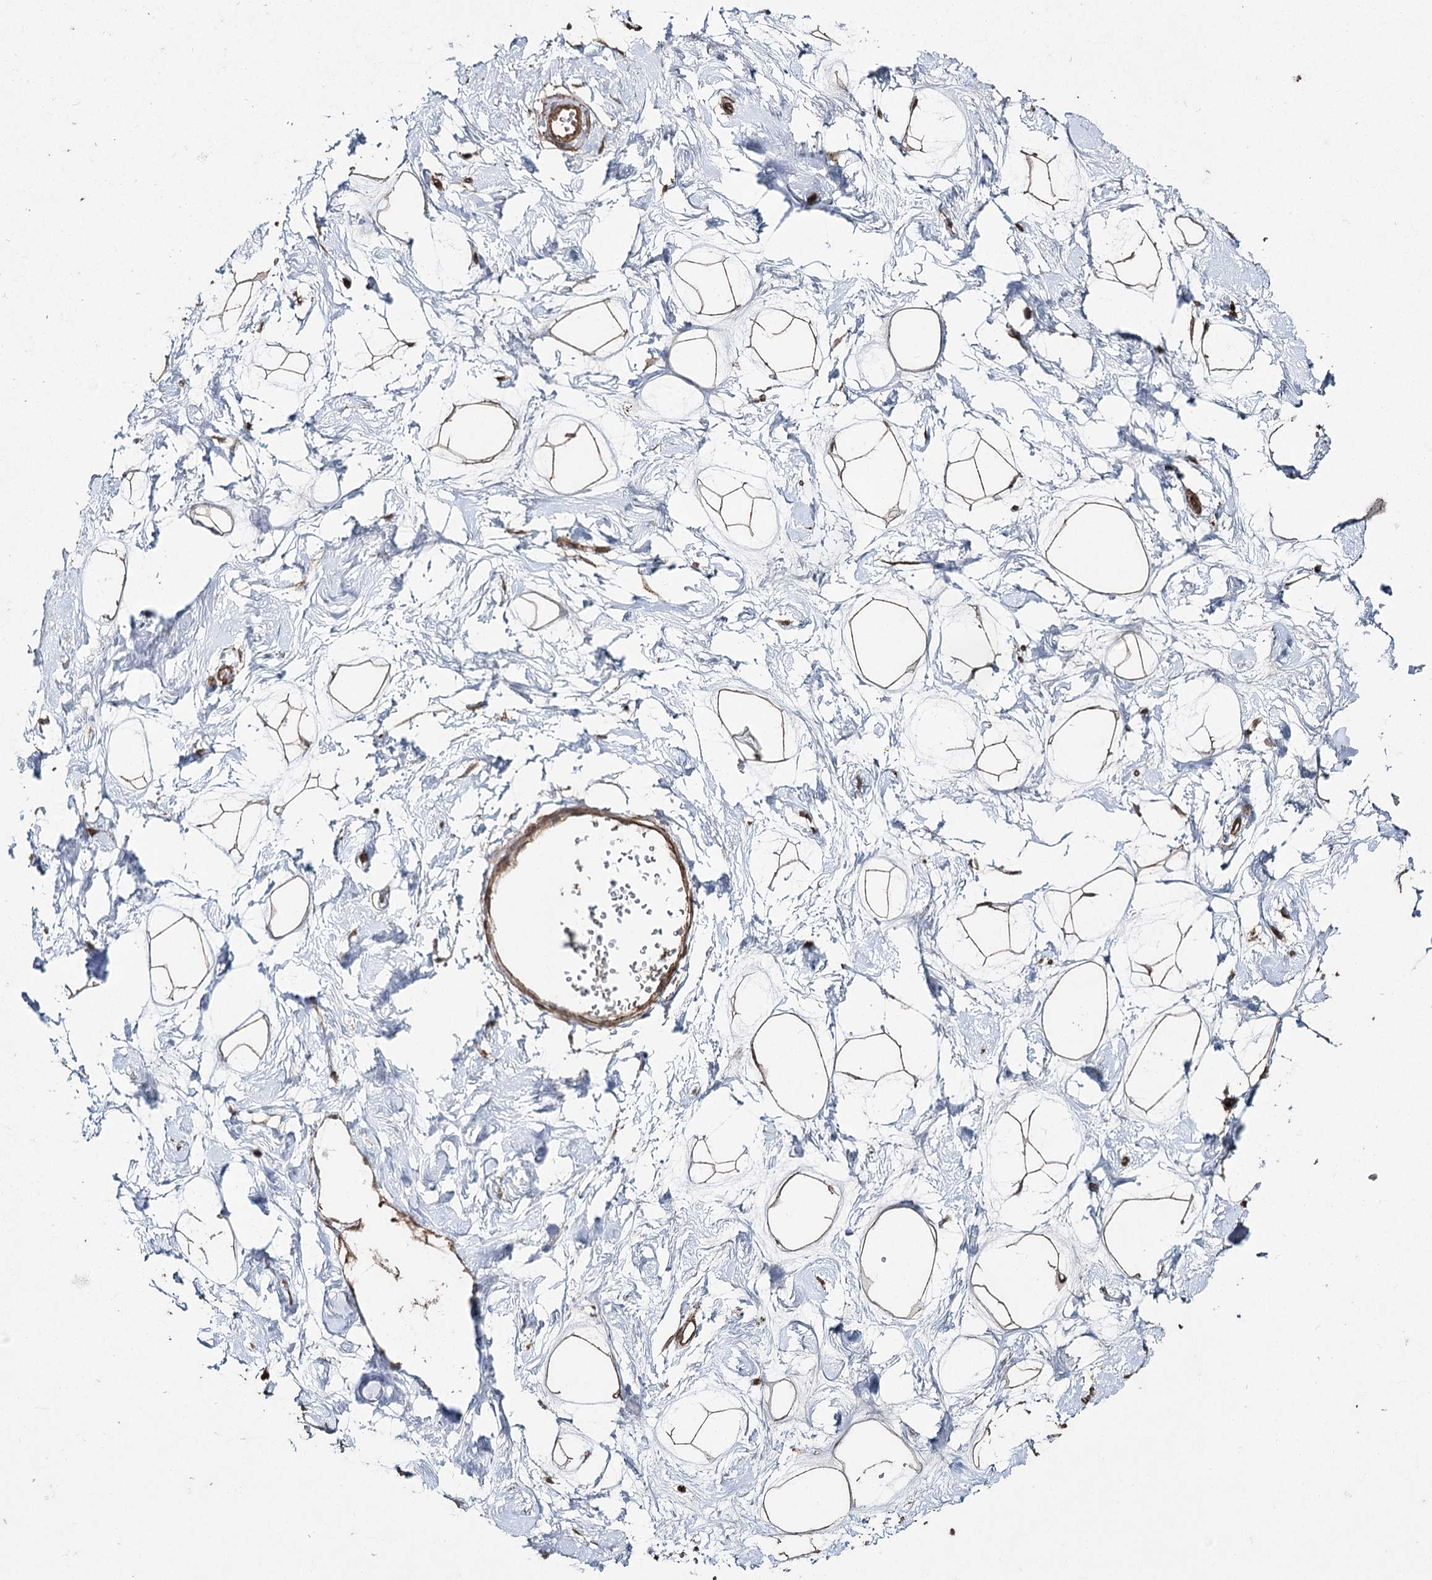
{"staining": {"intensity": "moderate", "quantity": ">75%", "location": "cytoplasmic/membranous"}, "tissue": "breast", "cell_type": "Adipocytes", "image_type": "normal", "snomed": [{"axis": "morphology", "description": "Normal tissue, NOS"}, {"axis": "morphology", "description": "Adenoma, NOS"}, {"axis": "topography", "description": "Breast"}], "caption": "Brown immunohistochemical staining in normal breast reveals moderate cytoplasmic/membranous expression in approximately >75% of adipocytes.", "gene": "SLF2", "patient": {"sex": "female", "age": 23}}